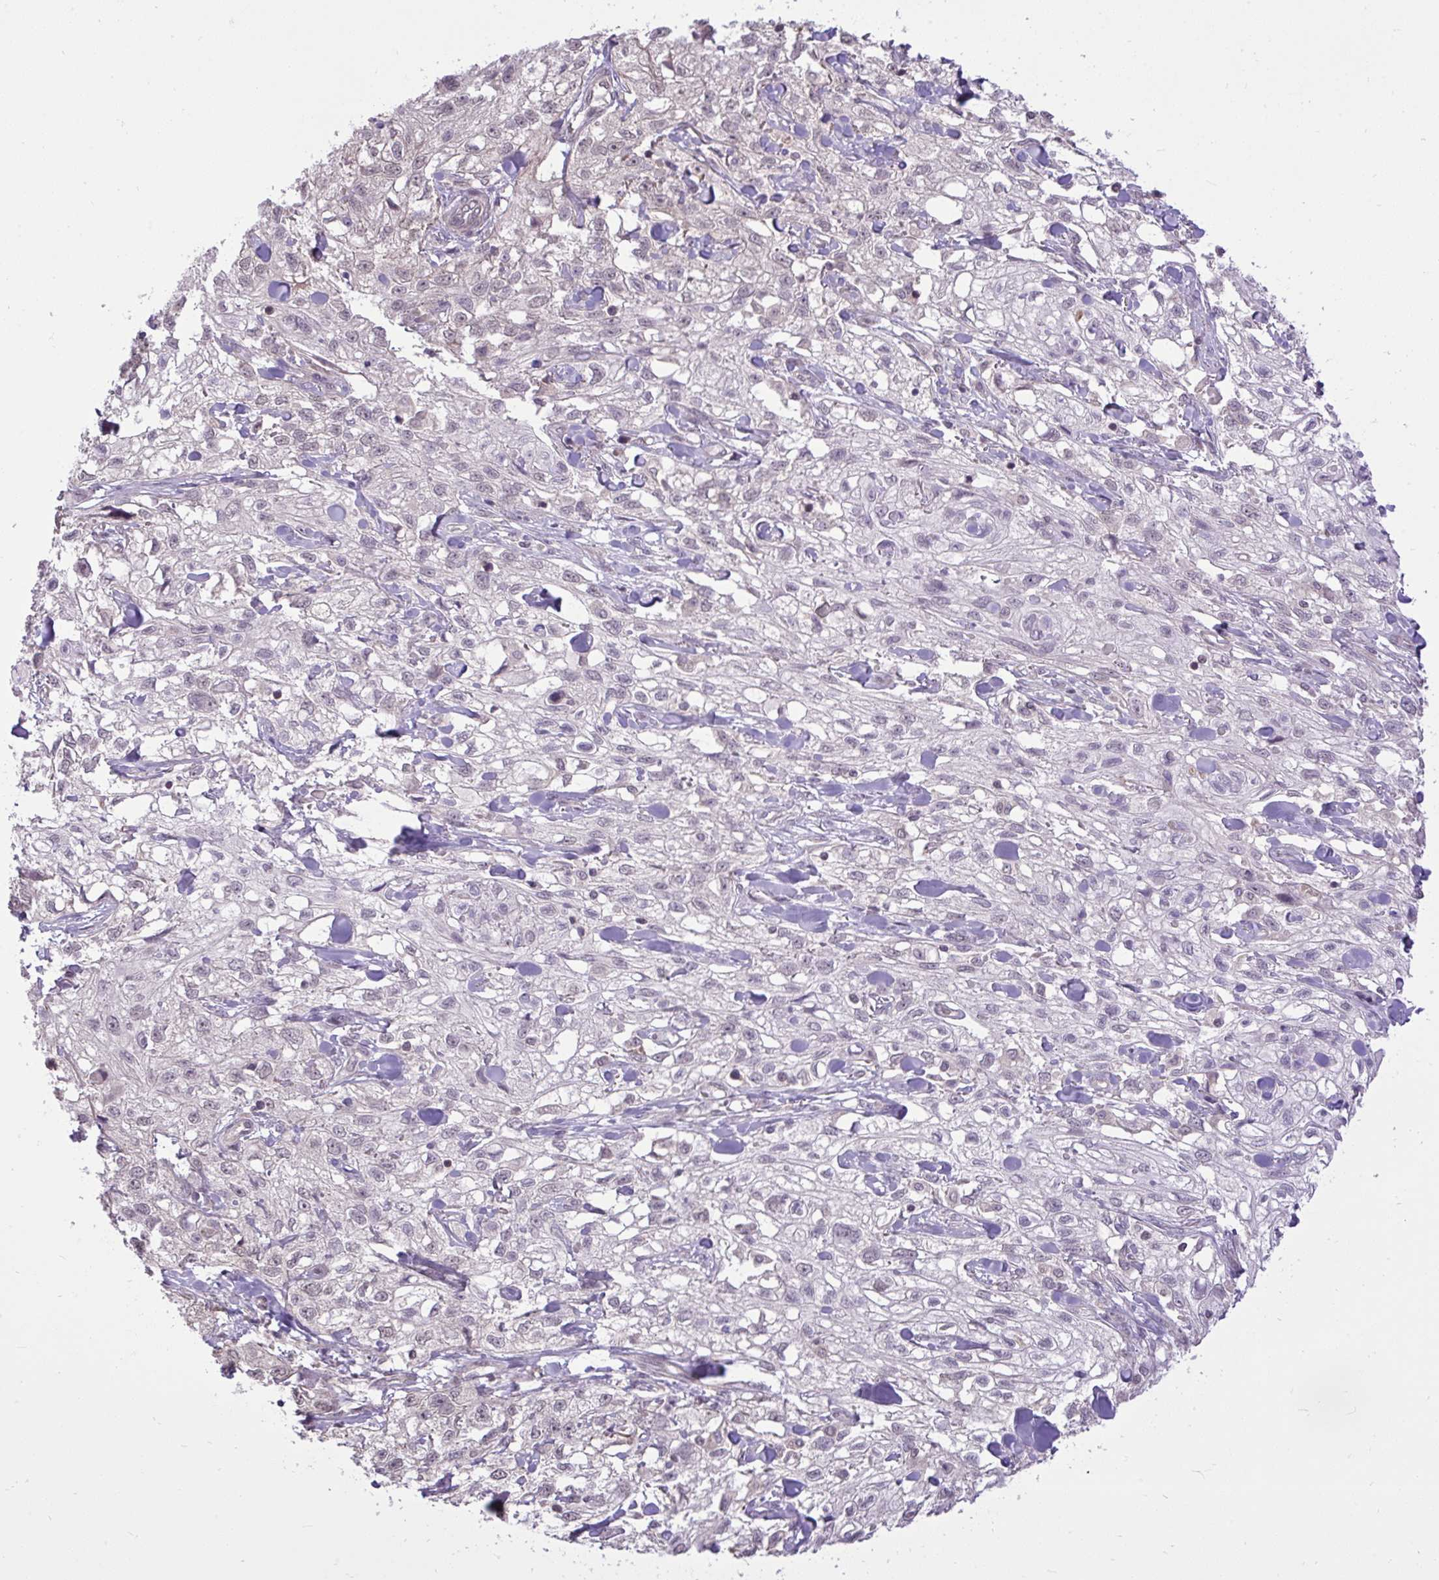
{"staining": {"intensity": "negative", "quantity": "none", "location": "none"}, "tissue": "skin cancer", "cell_type": "Tumor cells", "image_type": "cancer", "snomed": [{"axis": "morphology", "description": "Squamous cell carcinoma, NOS"}, {"axis": "topography", "description": "Skin"}, {"axis": "topography", "description": "Vulva"}], "caption": "IHC histopathology image of human squamous cell carcinoma (skin) stained for a protein (brown), which shows no positivity in tumor cells.", "gene": "CYP20A1", "patient": {"sex": "female", "age": 86}}